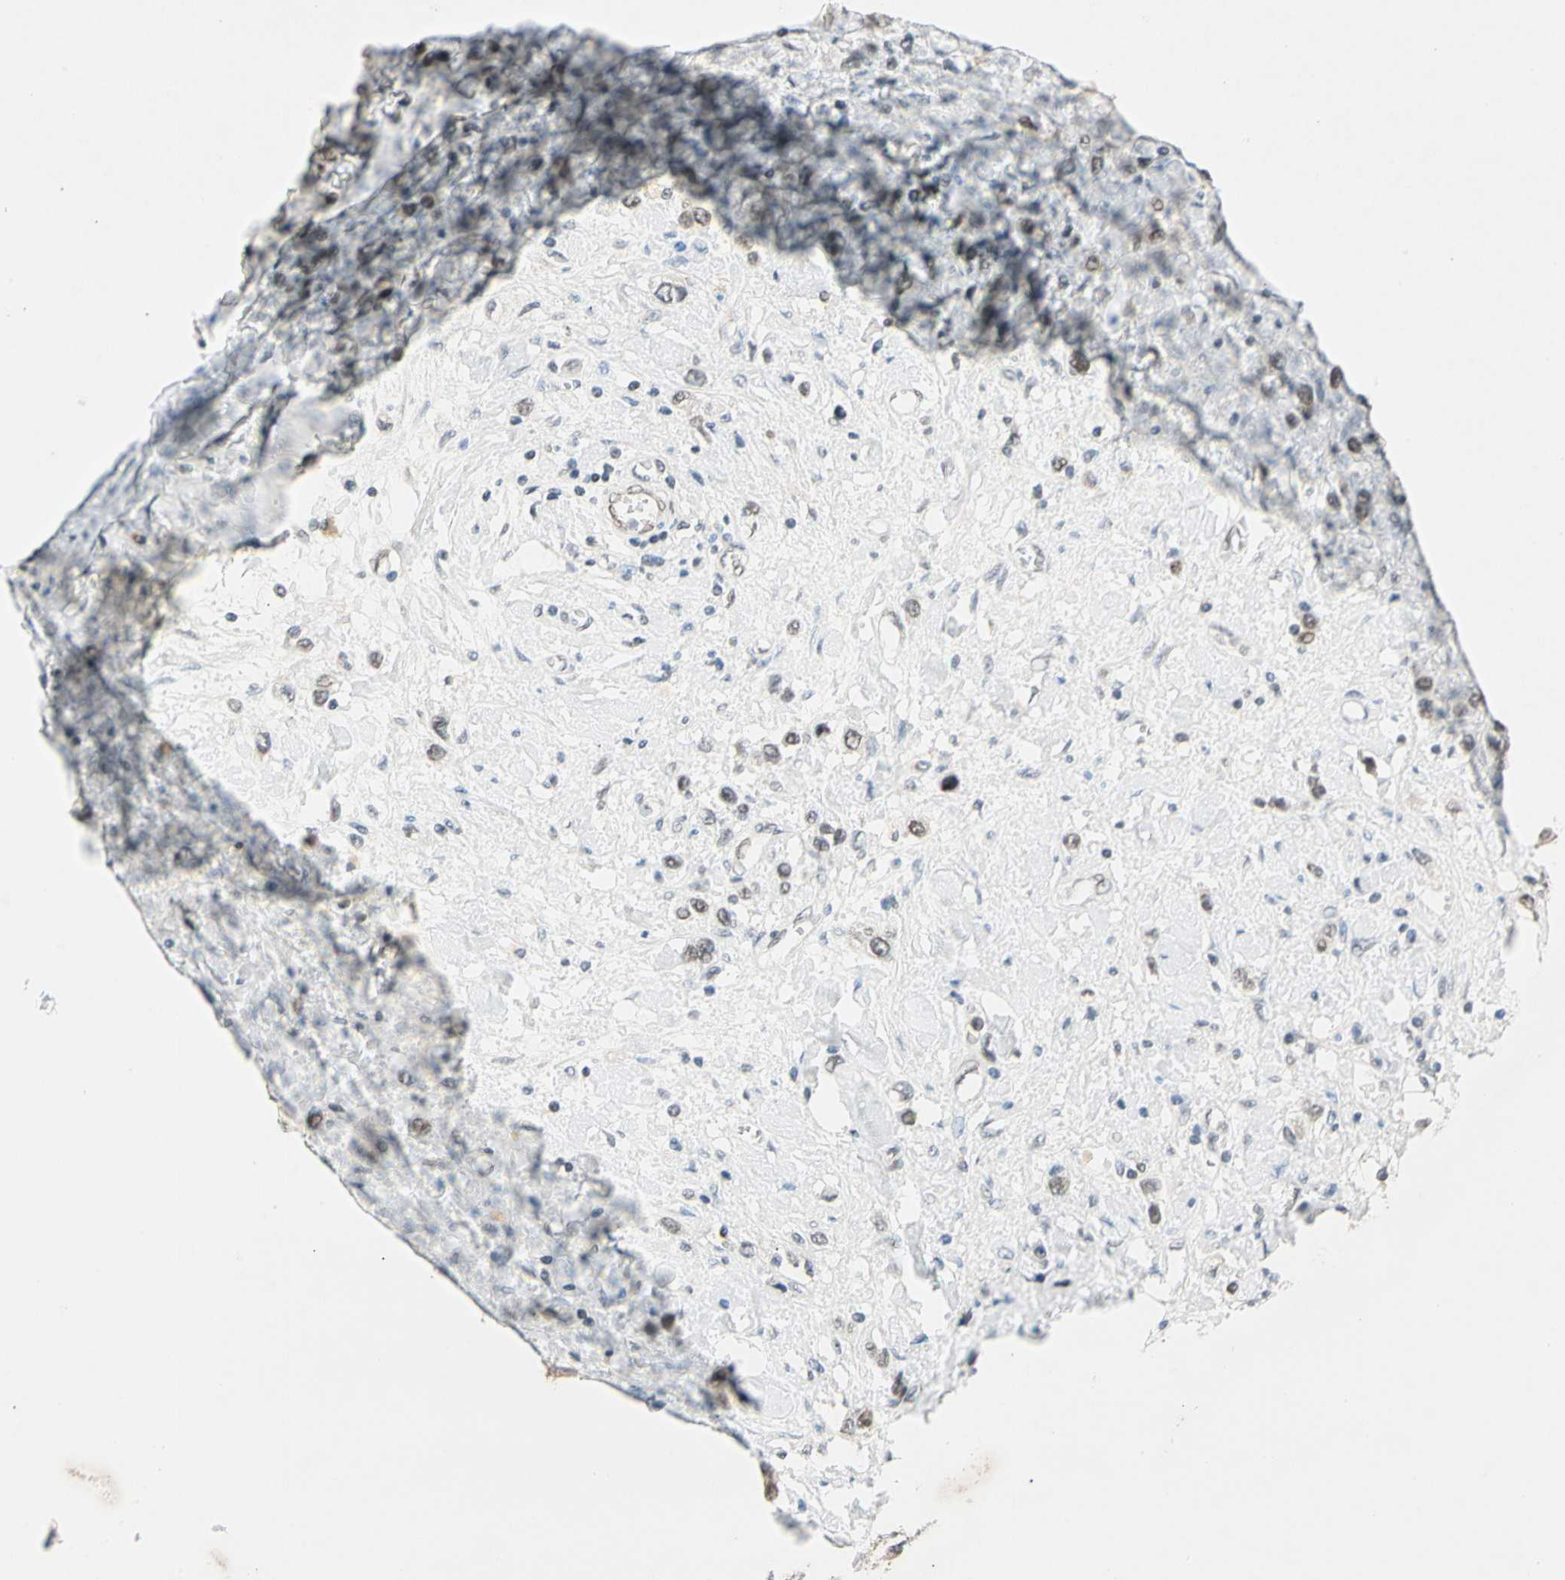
{"staining": {"intensity": "moderate", "quantity": "25%-75%", "location": "nuclear"}, "tissue": "stomach cancer", "cell_type": "Tumor cells", "image_type": "cancer", "snomed": [{"axis": "morphology", "description": "Normal tissue, NOS"}, {"axis": "morphology", "description": "Adenocarcinoma, NOS"}, {"axis": "topography", "description": "Stomach, upper"}, {"axis": "topography", "description": "Stomach"}], "caption": "Stomach adenocarcinoma tissue demonstrates moderate nuclear staining in about 25%-75% of tumor cells", "gene": "RIOX2", "patient": {"sex": "female", "age": 65}}